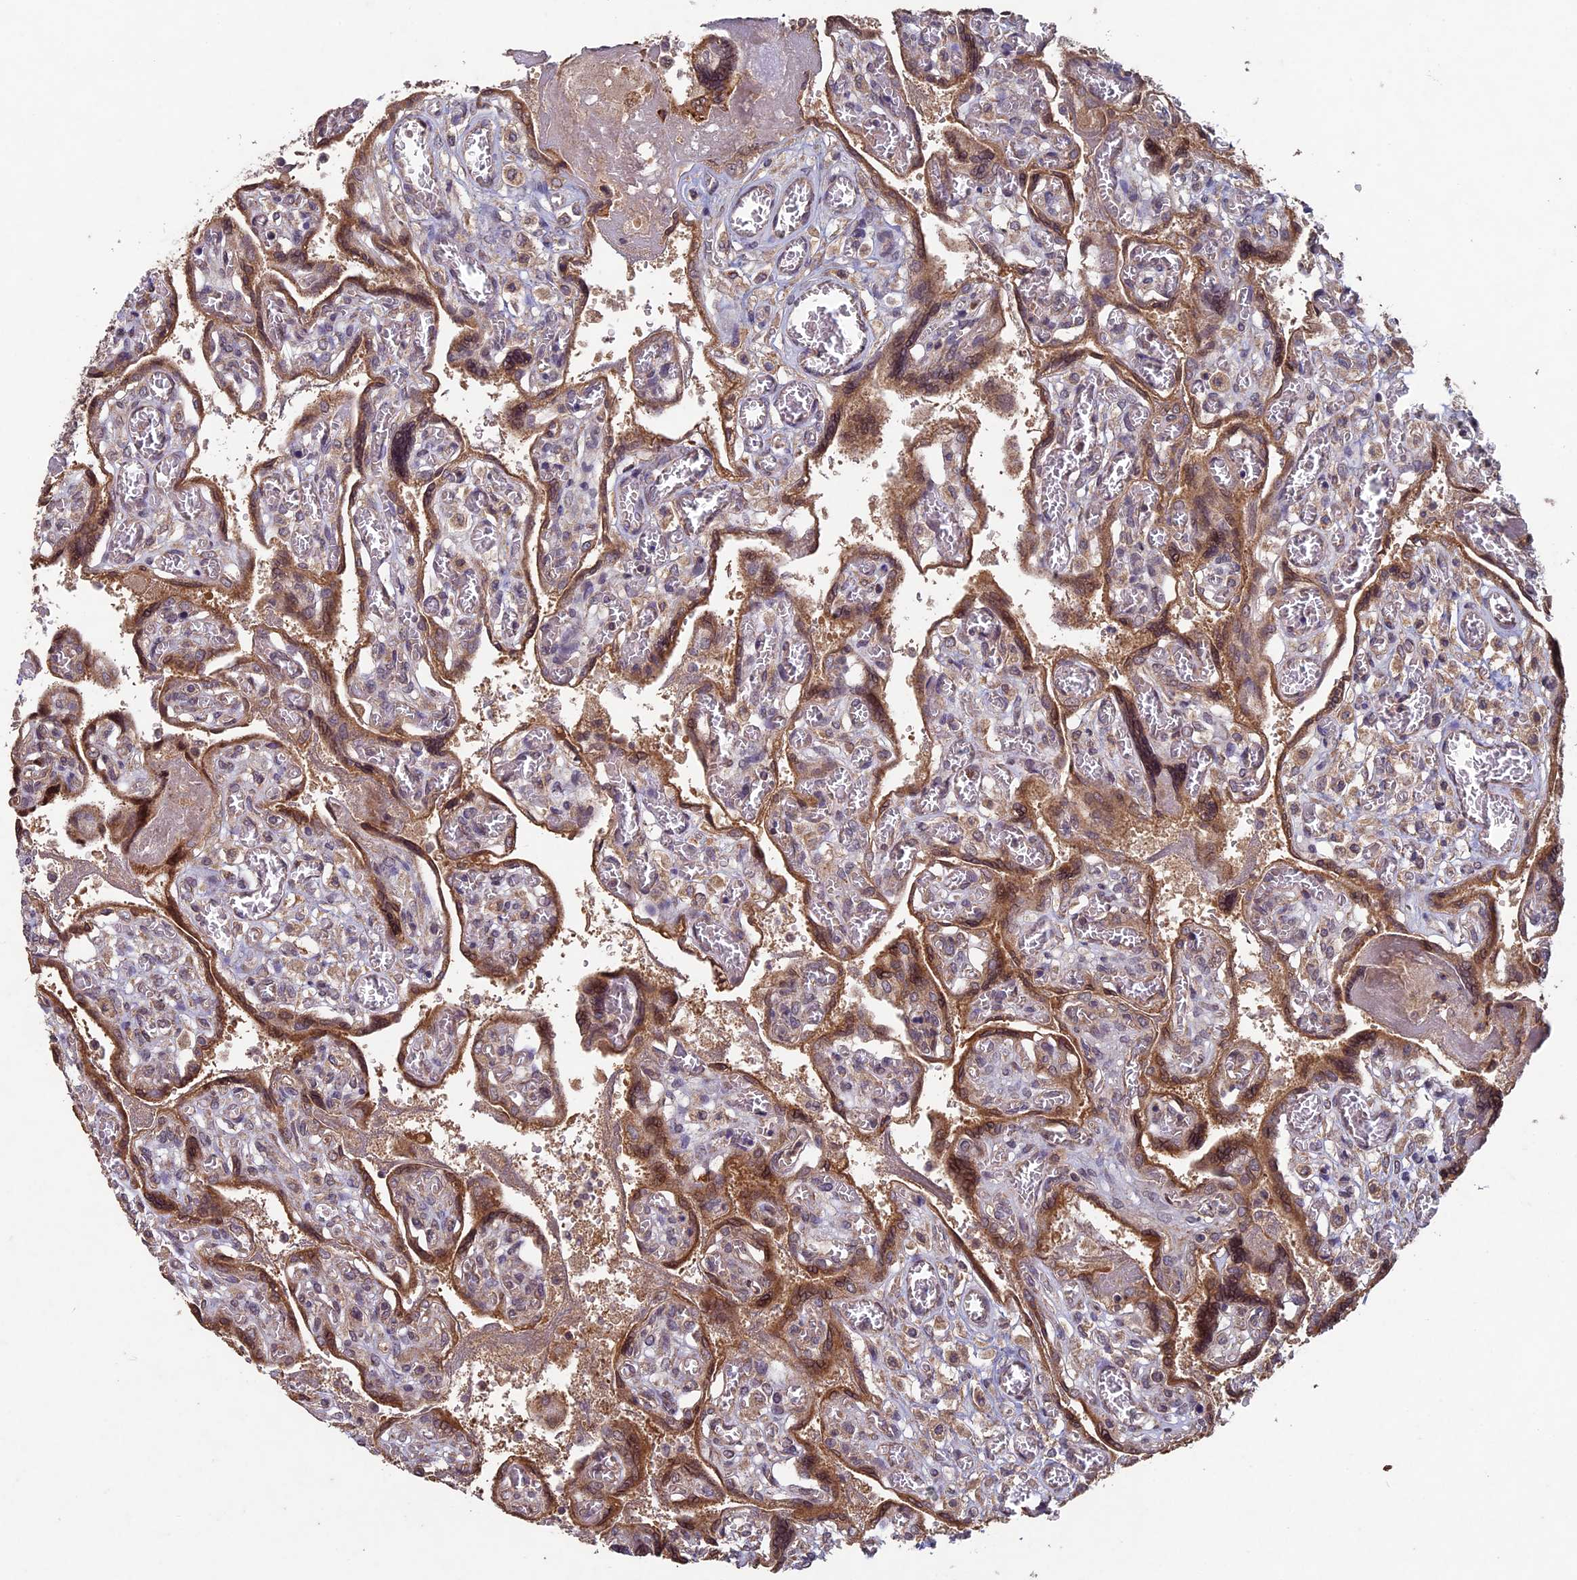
{"staining": {"intensity": "moderate", "quantity": ">75%", "location": "cytoplasmic/membranous"}, "tissue": "placenta", "cell_type": "Trophoblastic cells", "image_type": "normal", "snomed": [{"axis": "morphology", "description": "Normal tissue, NOS"}, {"axis": "topography", "description": "Placenta"}], "caption": "The immunohistochemical stain shows moderate cytoplasmic/membranous expression in trophoblastic cells of benign placenta.", "gene": "RCCD1", "patient": {"sex": "female", "age": 39}}